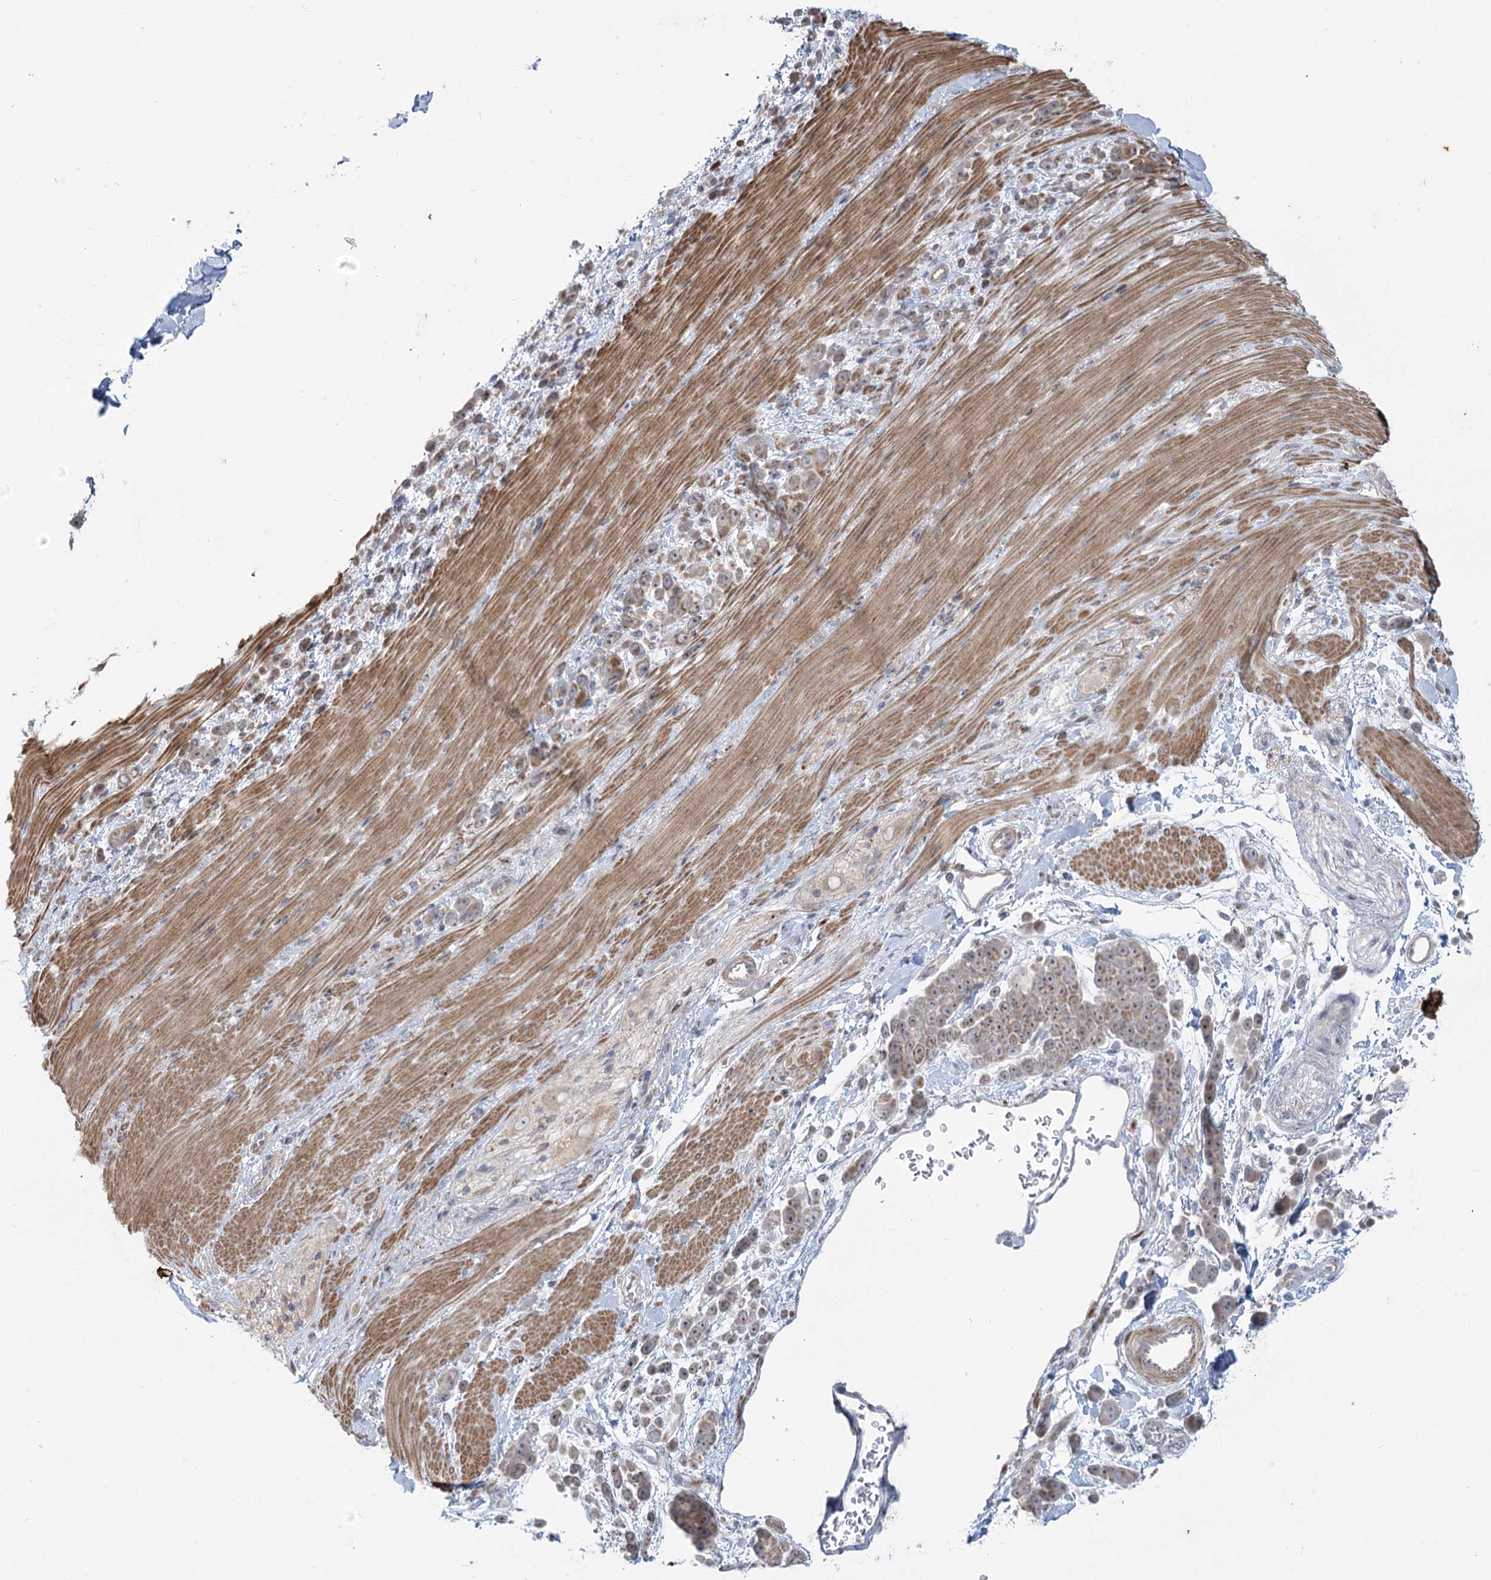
{"staining": {"intensity": "weak", "quantity": ">75%", "location": "cytoplasmic/membranous"}, "tissue": "pancreatic cancer", "cell_type": "Tumor cells", "image_type": "cancer", "snomed": [{"axis": "morphology", "description": "Normal tissue, NOS"}, {"axis": "morphology", "description": "Adenocarcinoma, NOS"}, {"axis": "topography", "description": "Pancreas"}], "caption": "A high-resolution photomicrograph shows IHC staining of pancreatic cancer (adenocarcinoma), which exhibits weak cytoplasmic/membranous expression in approximately >75% of tumor cells.", "gene": "MTG1", "patient": {"sex": "female", "age": 64}}